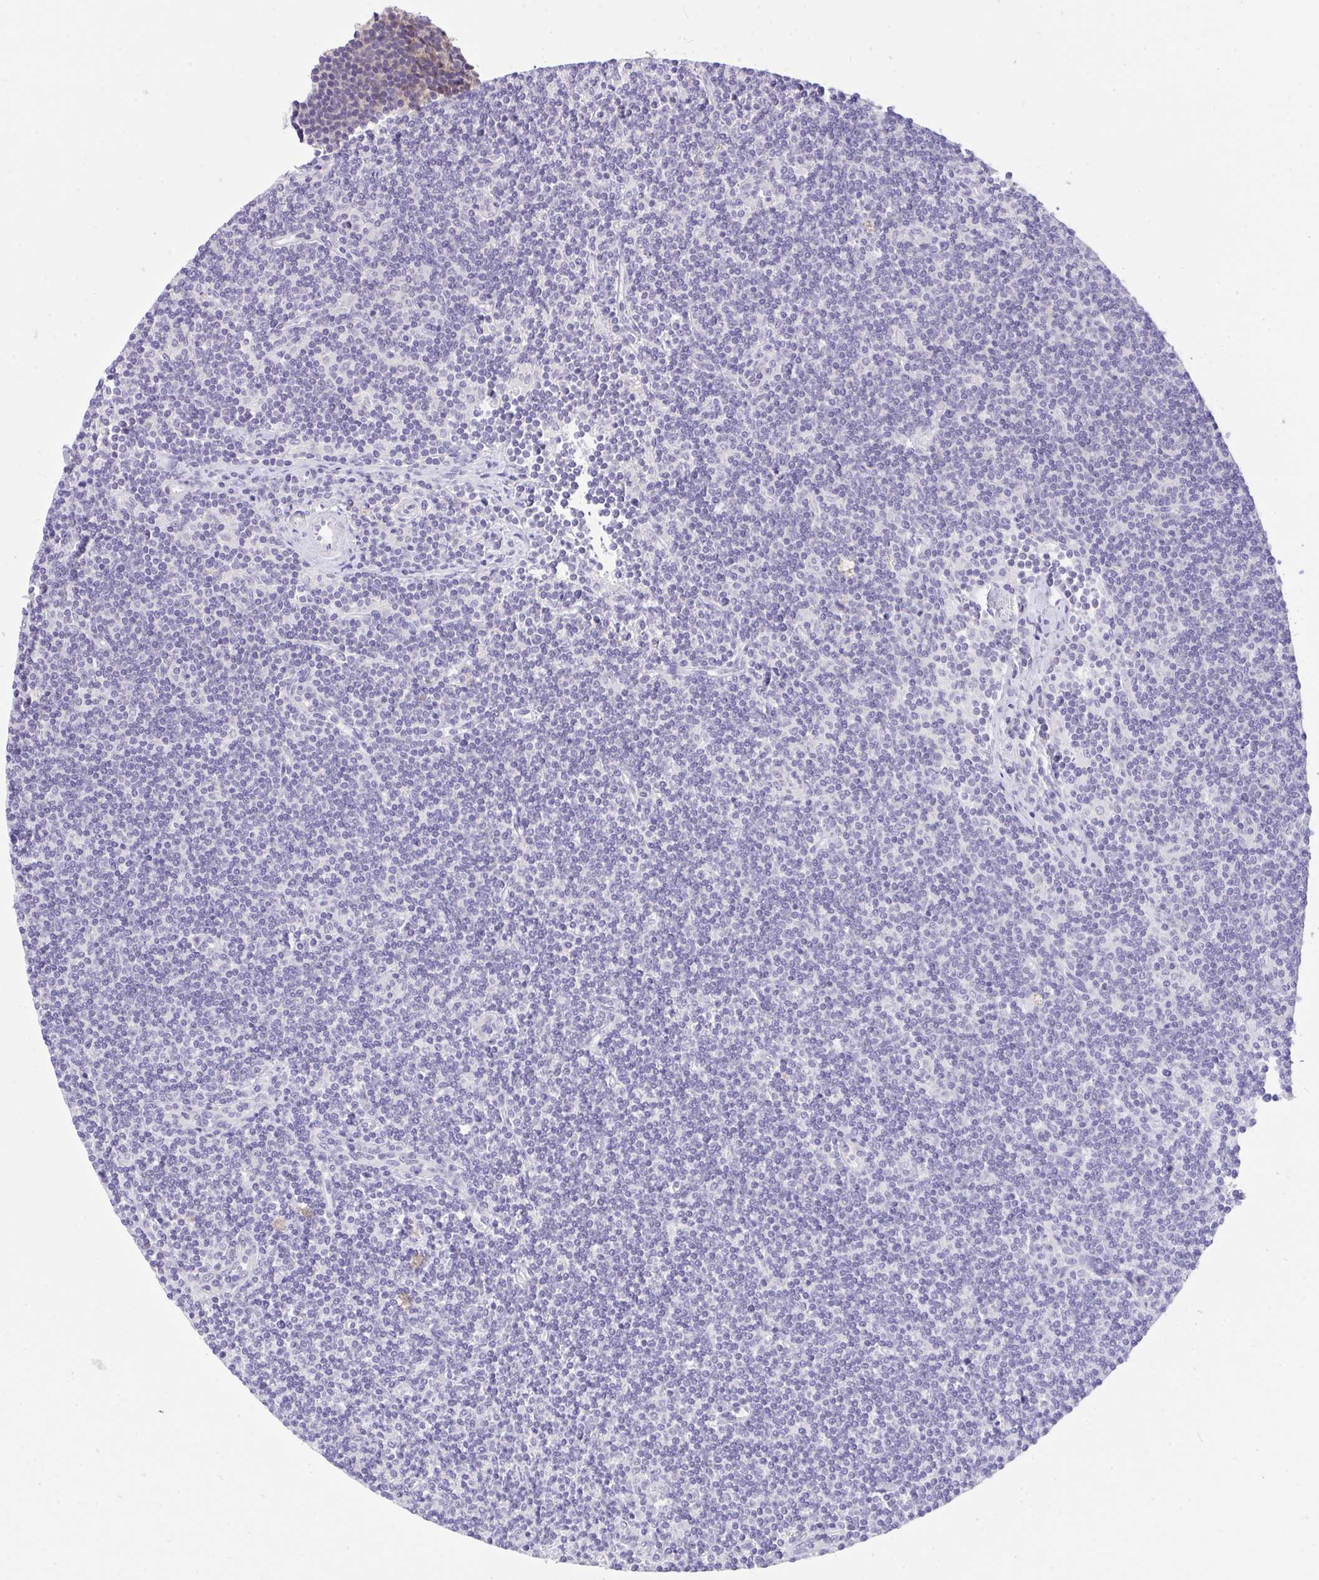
{"staining": {"intensity": "negative", "quantity": "none", "location": "none"}, "tissue": "lymphoma", "cell_type": "Tumor cells", "image_type": "cancer", "snomed": [{"axis": "morphology", "description": "Malignant lymphoma, non-Hodgkin's type, Low grade"}, {"axis": "topography", "description": "Lymph node"}], "caption": "Tumor cells are negative for protein expression in human lymphoma.", "gene": "VGLL3", "patient": {"sex": "female", "age": 73}}